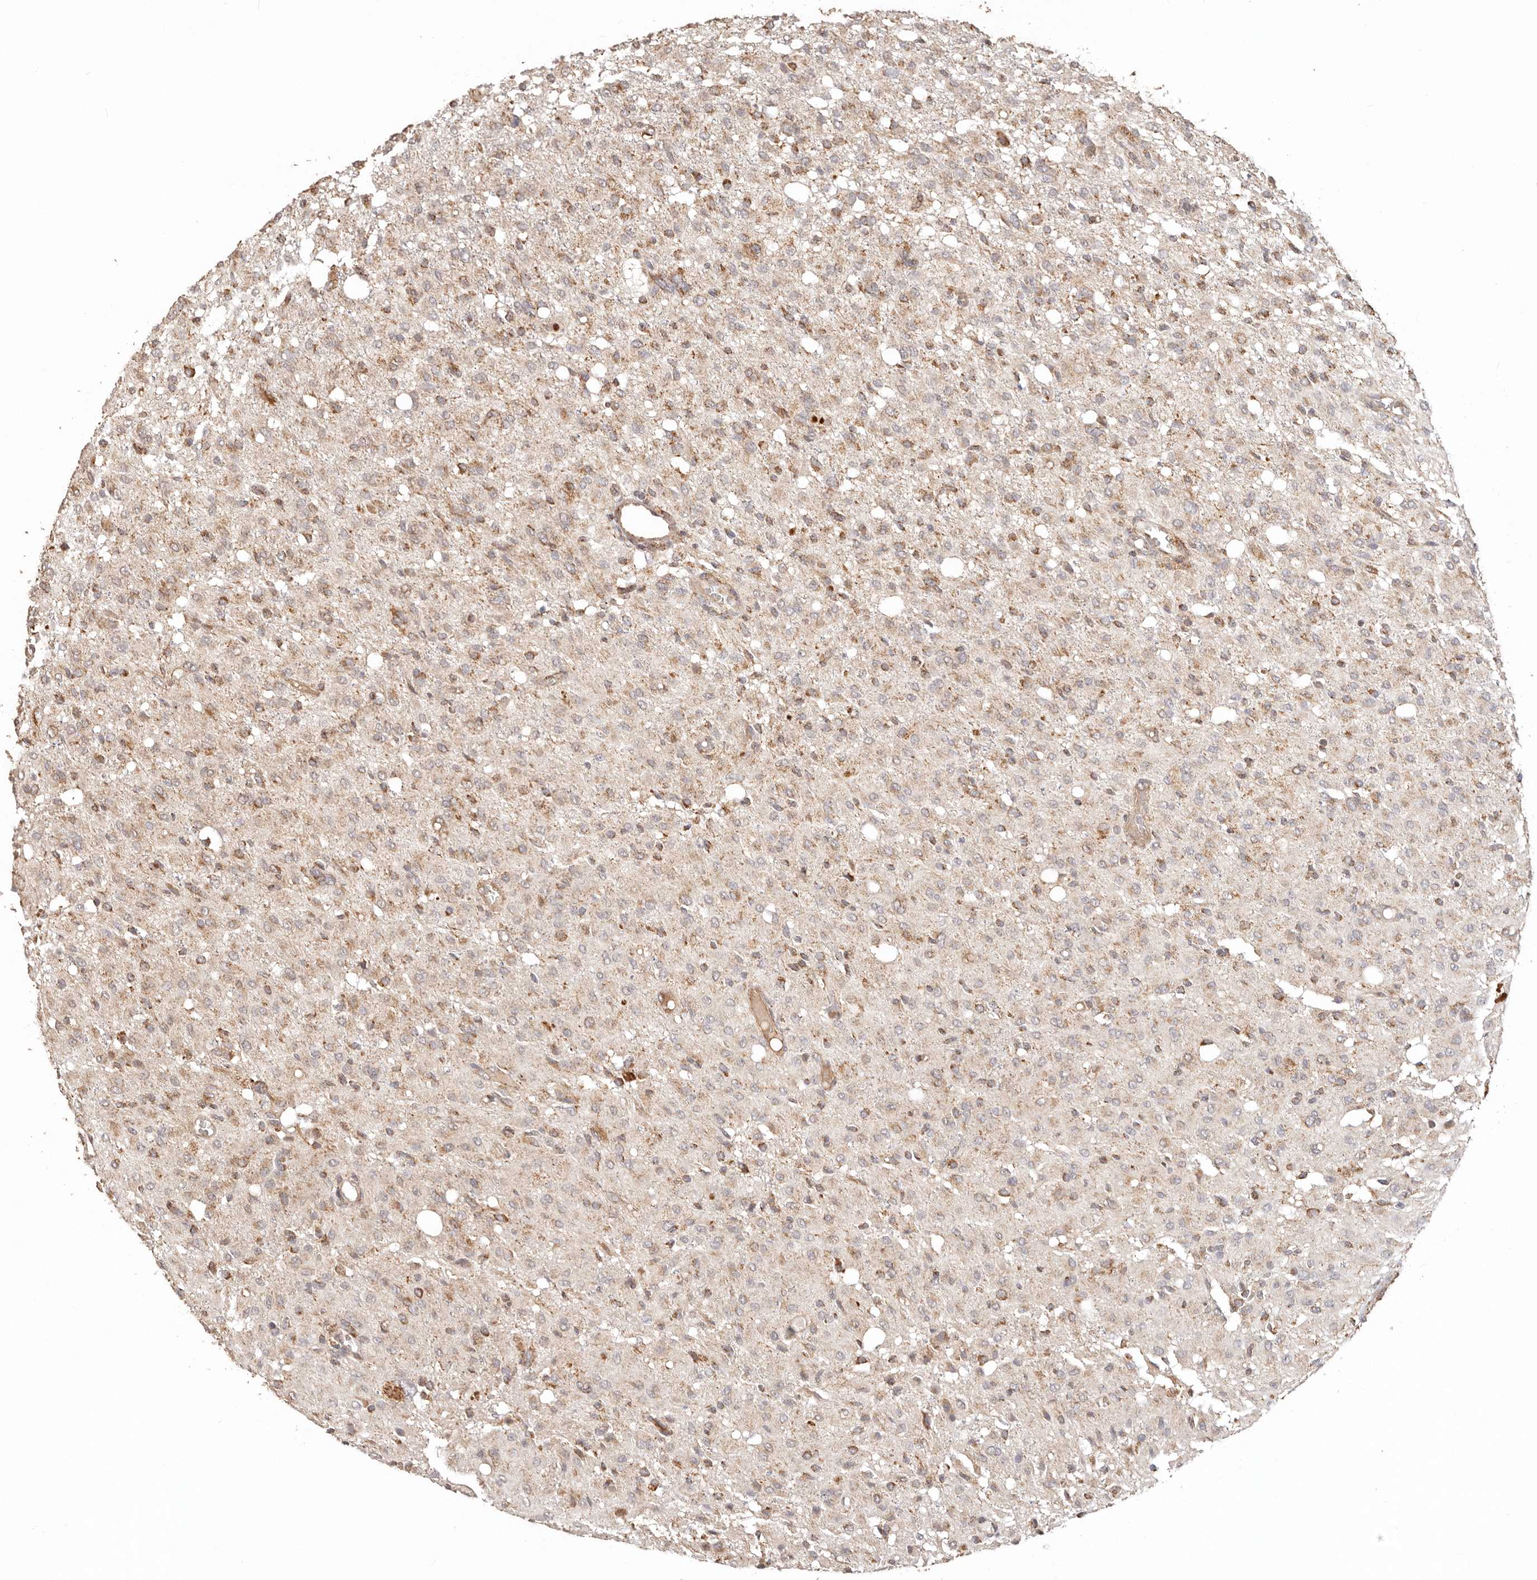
{"staining": {"intensity": "moderate", "quantity": ">75%", "location": "cytoplasmic/membranous"}, "tissue": "glioma", "cell_type": "Tumor cells", "image_type": "cancer", "snomed": [{"axis": "morphology", "description": "Glioma, malignant, High grade"}, {"axis": "topography", "description": "Brain"}], "caption": "This is an image of immunohistochemistry staining of high-grade glioma (malignant), which shows moderate positivity in the cytoplasmic/membranous of tumor cells.", "gene": "NDUFB11", "patient": {"sex": "female", "age": 59}}